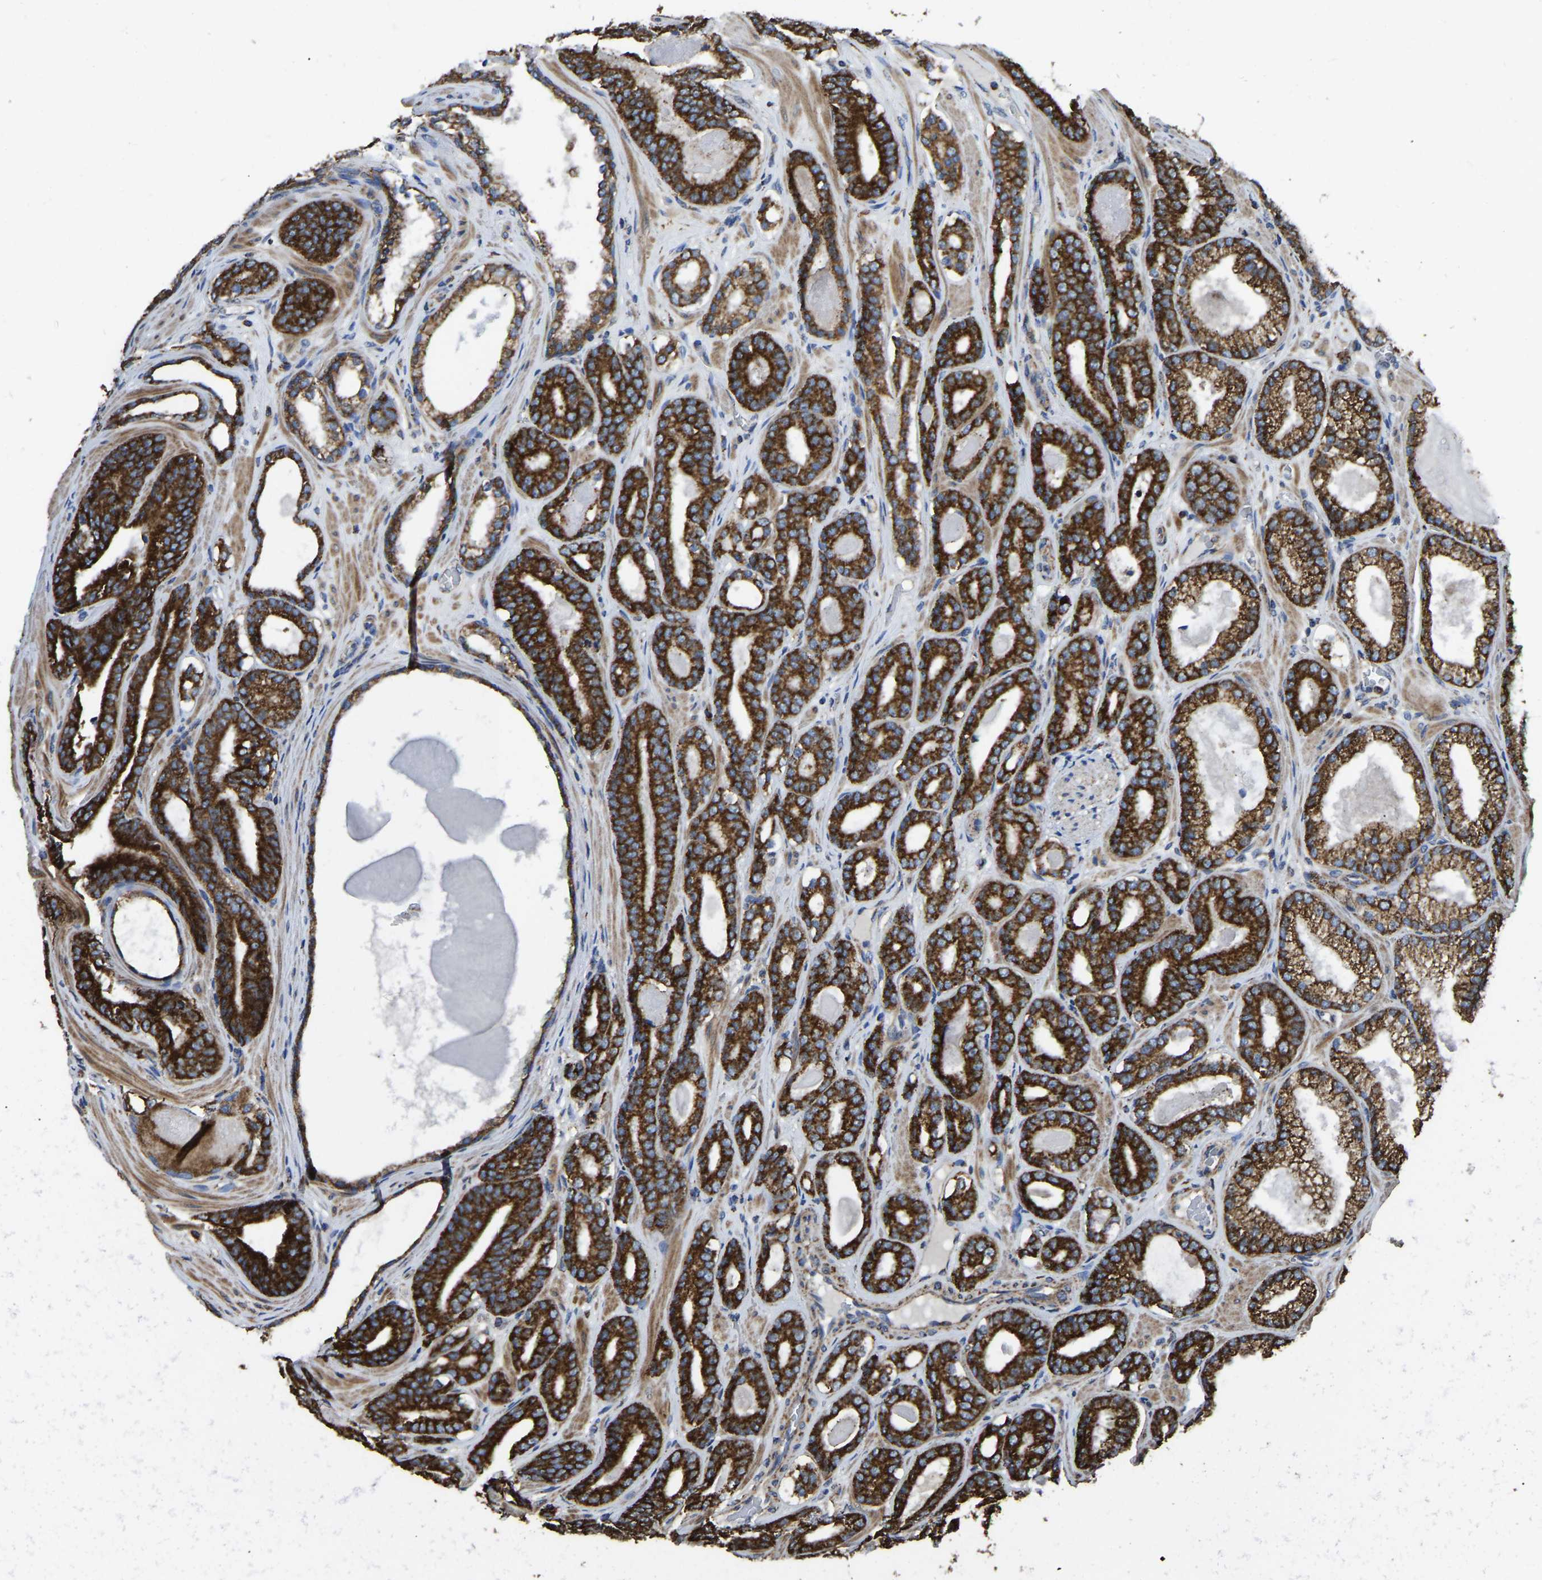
{"staining": {"intensity": "strong", "quantity": ">75%", "location": "cytoplasmic/membranous"}, "tissue": "prostate cancer", "cell_type": "Tumor cells", "image_type": "cancer", "snomed": [{"axis": "morphology", "description": "Adenocarcinoma, High grade"}, {"axis": "topography", "description": "Prostate"}], "caption": "The micrograph shows immunohistochemical staining of prostate adenocarcinoma (high-grade). There is strong cytoplasmic/membranous expression is seen in approximately >75% of tumor cells.", "gene": "ETFA", "patient": {"sex": "male", "age": 60}}